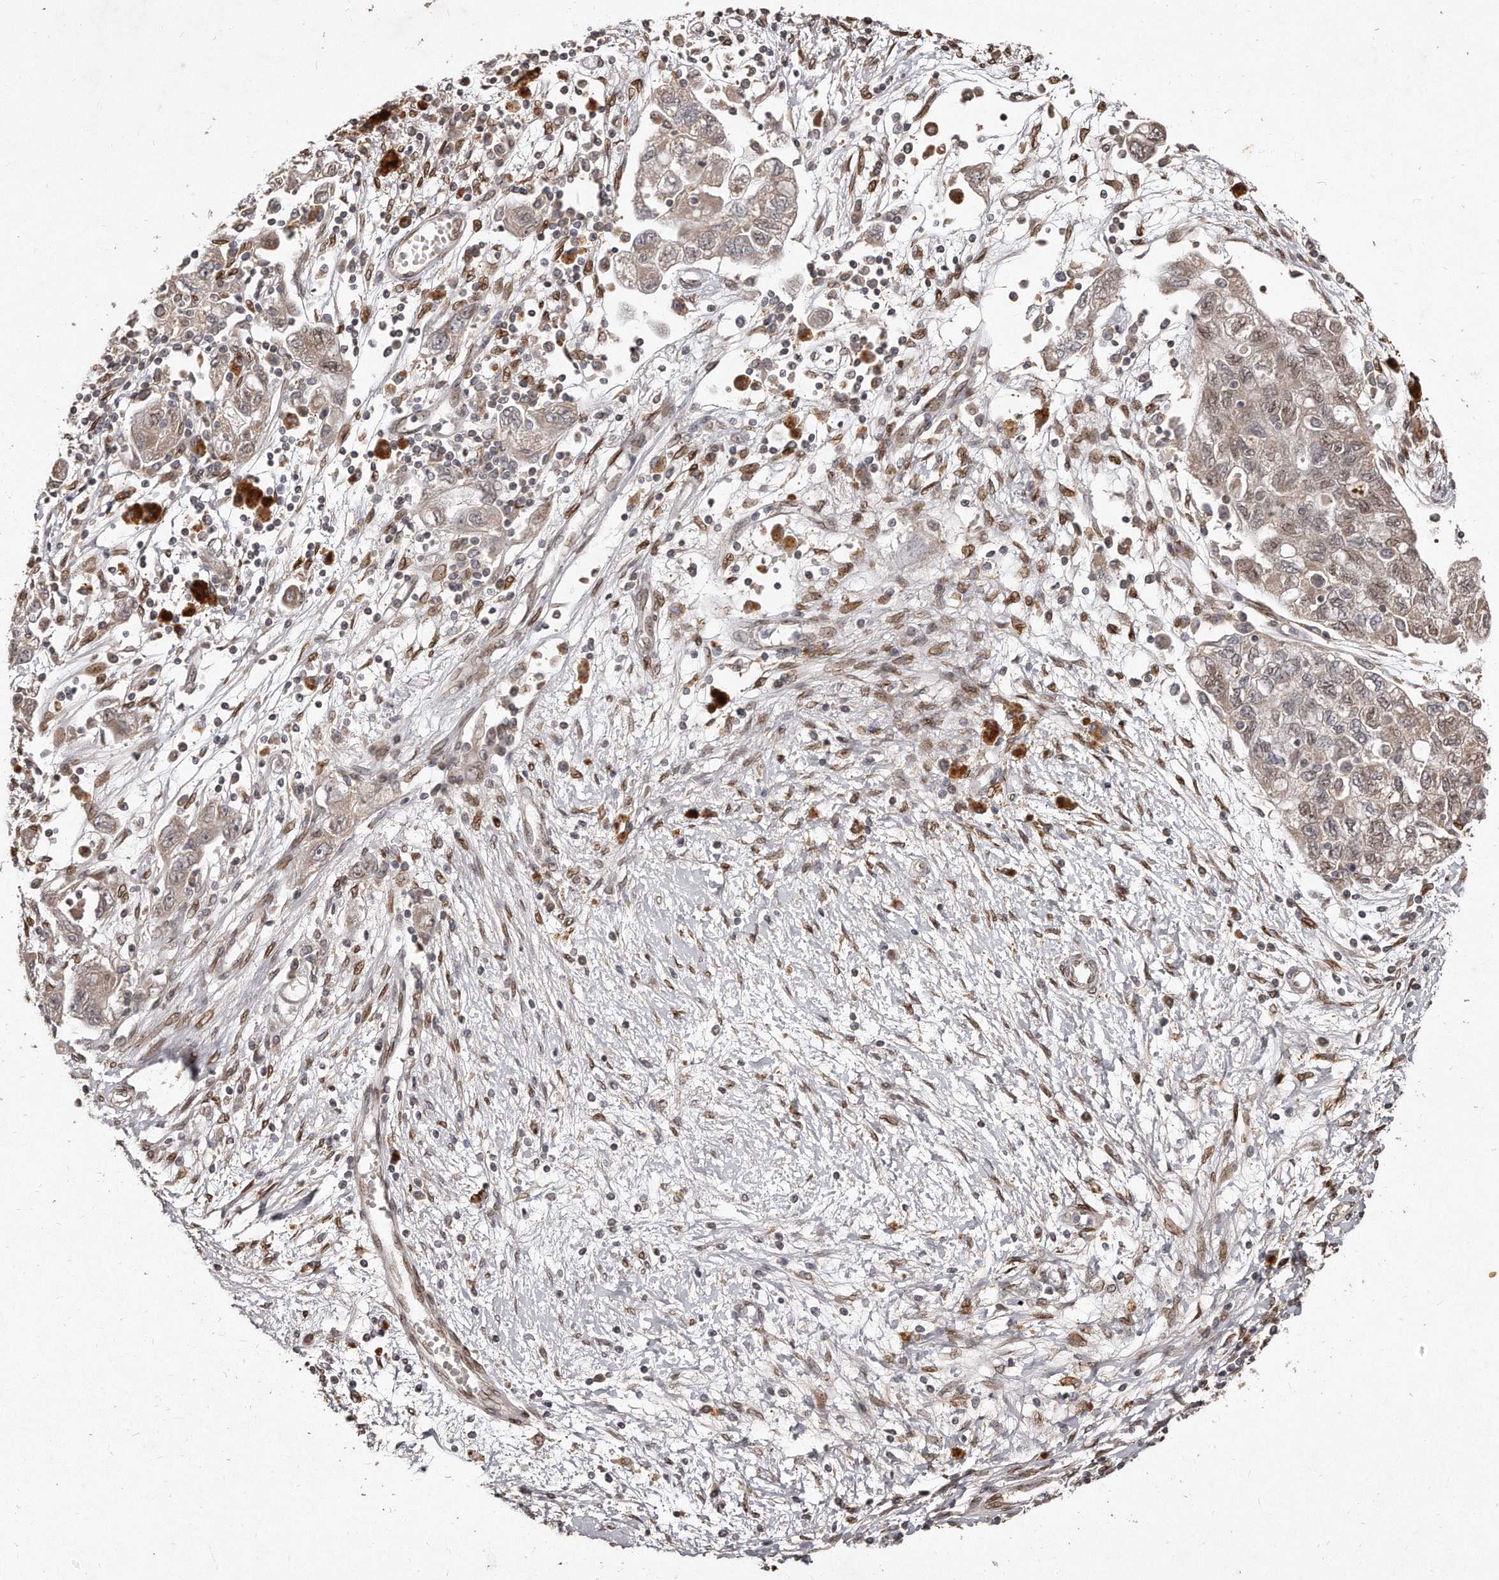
{"staining": {"intensity": "weak", "quantity": "25%-75%", "location": "cytoplasmic/membranous,nuclear"}, "tissue": "ovarian cancer", "cell_type": "Tumor cells", "image_type": "cancer", "snomed": [{"axis": "morphology", "description": "Carcinoma, NOS"}, {"axis": "morphology", "description": "Cystadenocarcinoma, serous, NOS"}, {"axis": "topography", "description": "Ovary"}], "caption": "Protein positivity by immunohistochemistry (IHC) exhibits weak cytoplasmic/membranous and nuclear staining in about 25%-75% of tumor cells in ovarian cancer. The staining was performed using DAB, with brown indicating positive protein expression. Nuclei are stained blue with hematoxylin.", "gene": "HASPIN", "patient": {"sex": "female", "age": 69}}